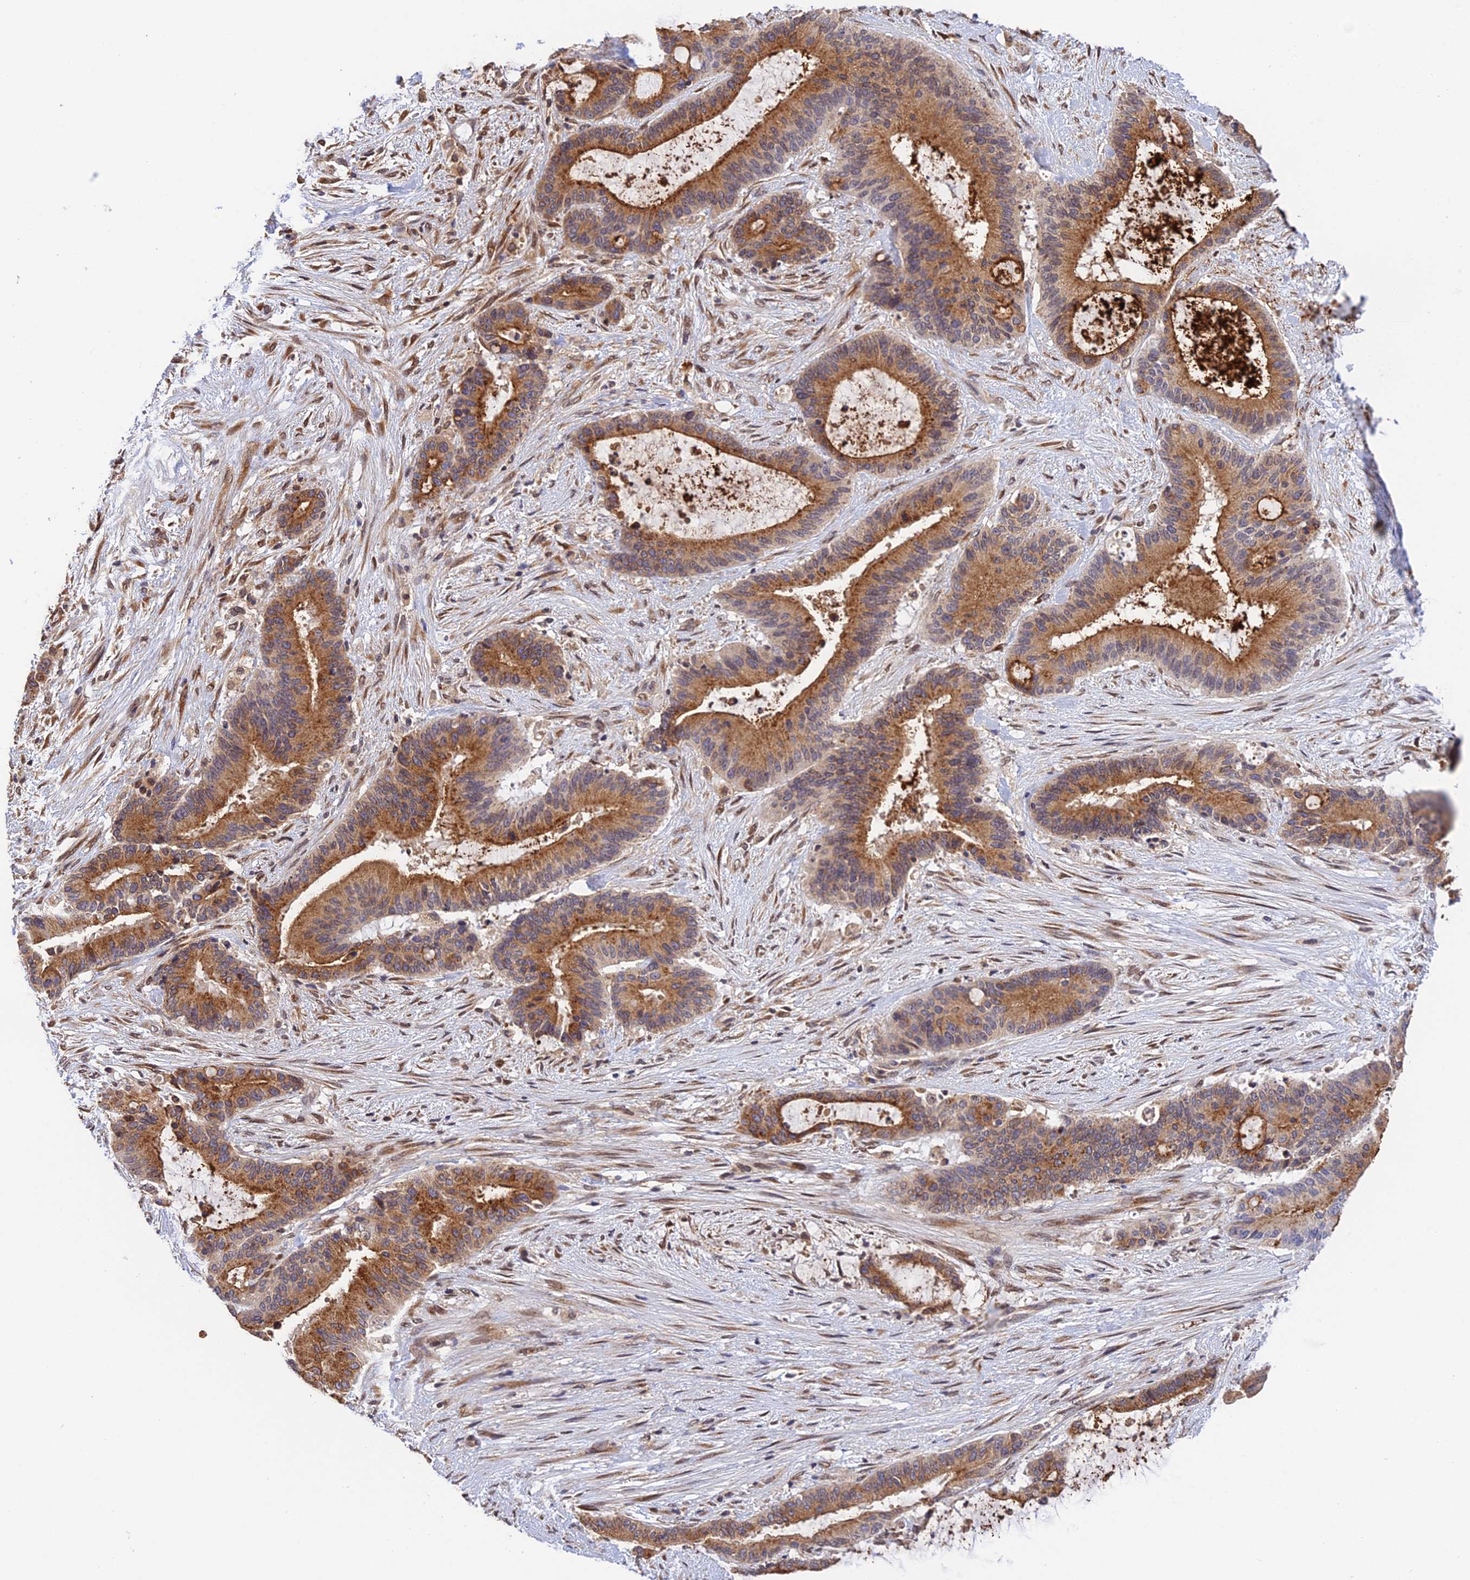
{"staining": {"intensity": "moderate", "quantity": ">75%", "location": "cytoplasmic/membranous"}, "tissue": "liver cancer", "cell_type": "Tumor cells", "image_type": "cancer", "snomed": [{"axis": "morphology", "description": "Normal tissue, NOS"}, {"axis": "morphology", "description": "Cholangiocarcinoma"}, {"axis": "topography", "description": "Liver"}, {"axis": "topography", "description": "Peripheral nerve tissue"}], "caption": "Liver cancer (cholangiocarcinoma) was stained to show a protein in brown. There is medium levels of moderate cytoplasmic/membranous positivity in about >75% of tumor cells.", "gene": "SNX17", "patient": {"sex": "female", "age": 73}}